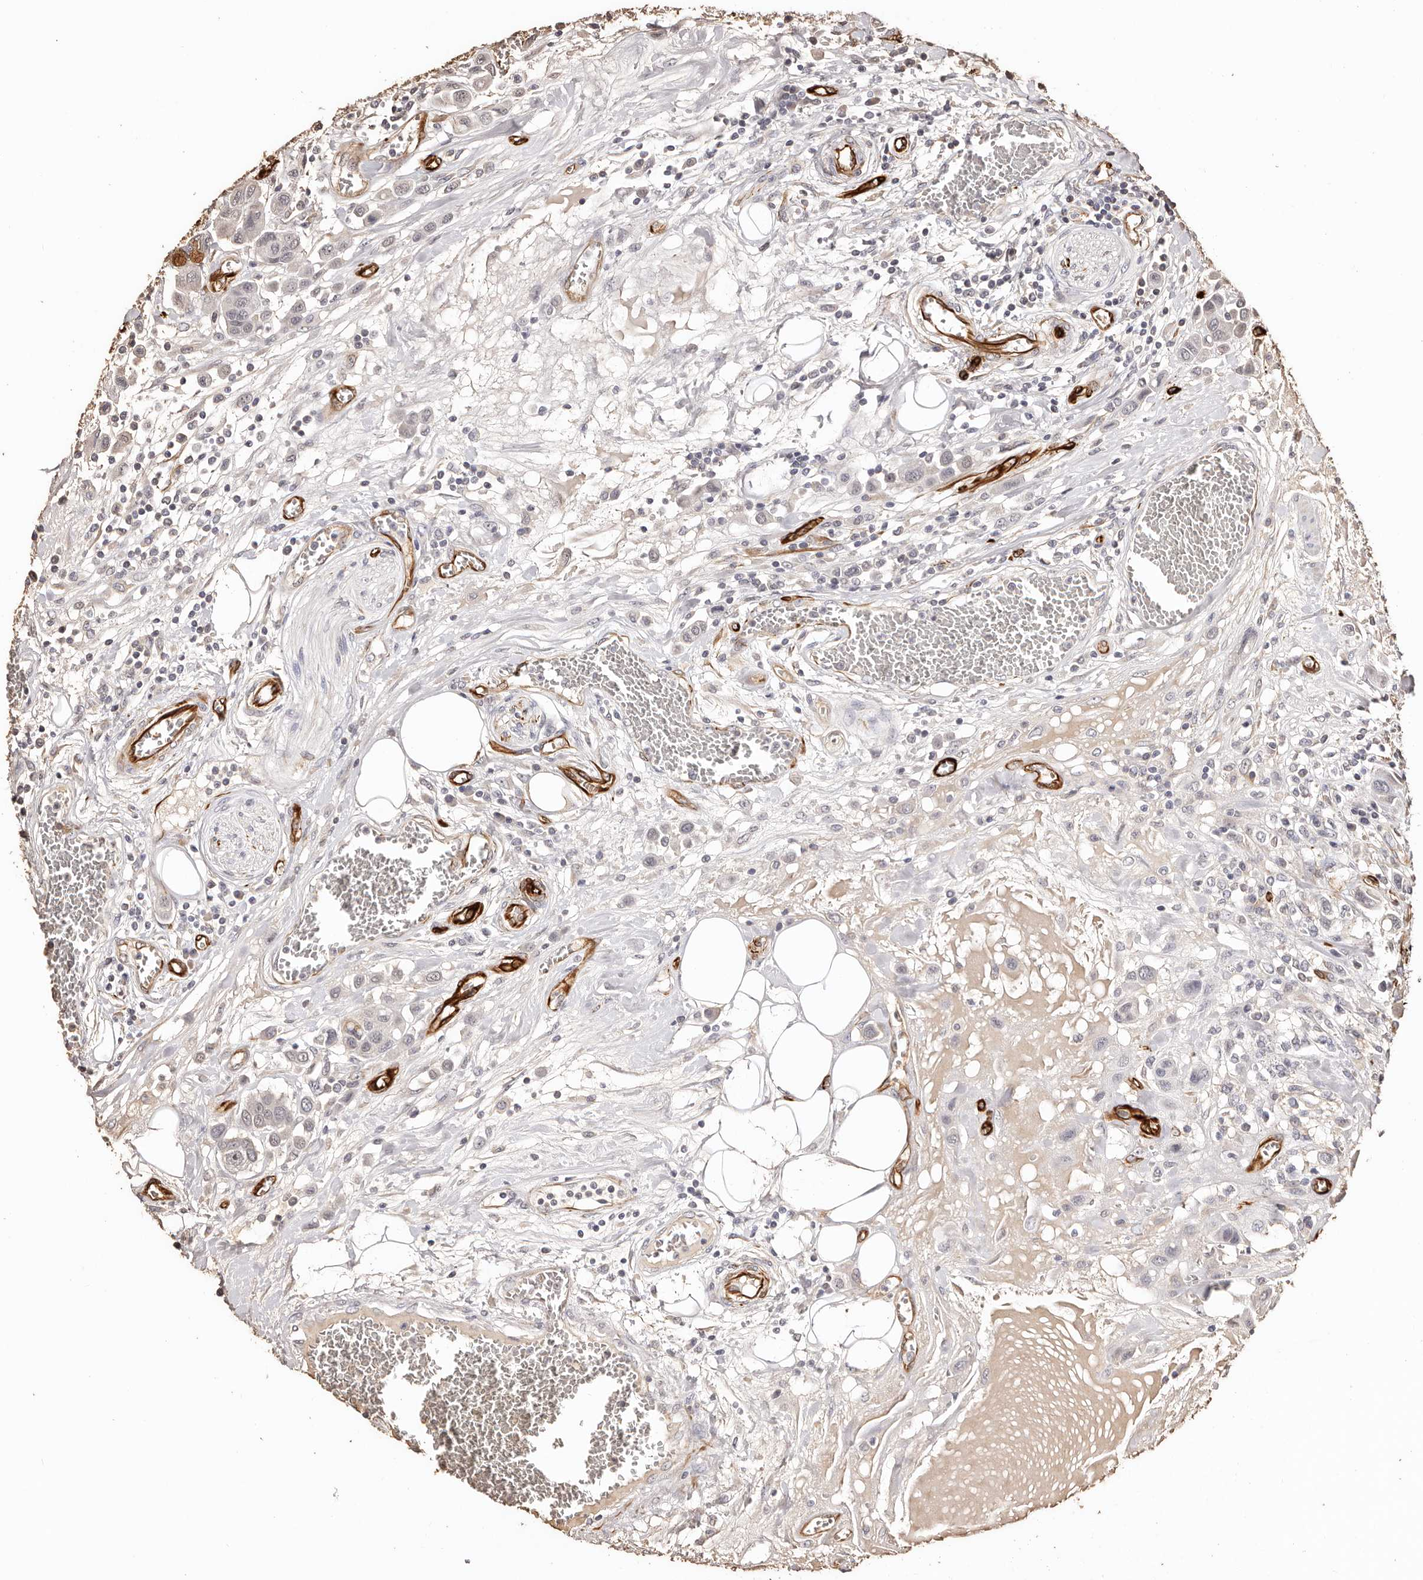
{"staining": {"intensity": "negative", "quantity": "none", "location": "none"}, "tissue": "urothelial cancer", "cell_type": "Tumor cells", "image_type": "cancer", "snomed": [{"axis": "morphology", "description": "Urothelial carcinoma, High grade"}, {"axis": "topography", "description": "Urinary bladder"}], "caption": "Tumor cells are negative for brown protein staining in urothelial cancer. (Brightfield microscopy of DAB immunohistochemistry (IHC) at high magnification).", "gene": "ZNF557", "patient": {"sex": "male", "age": 50}}